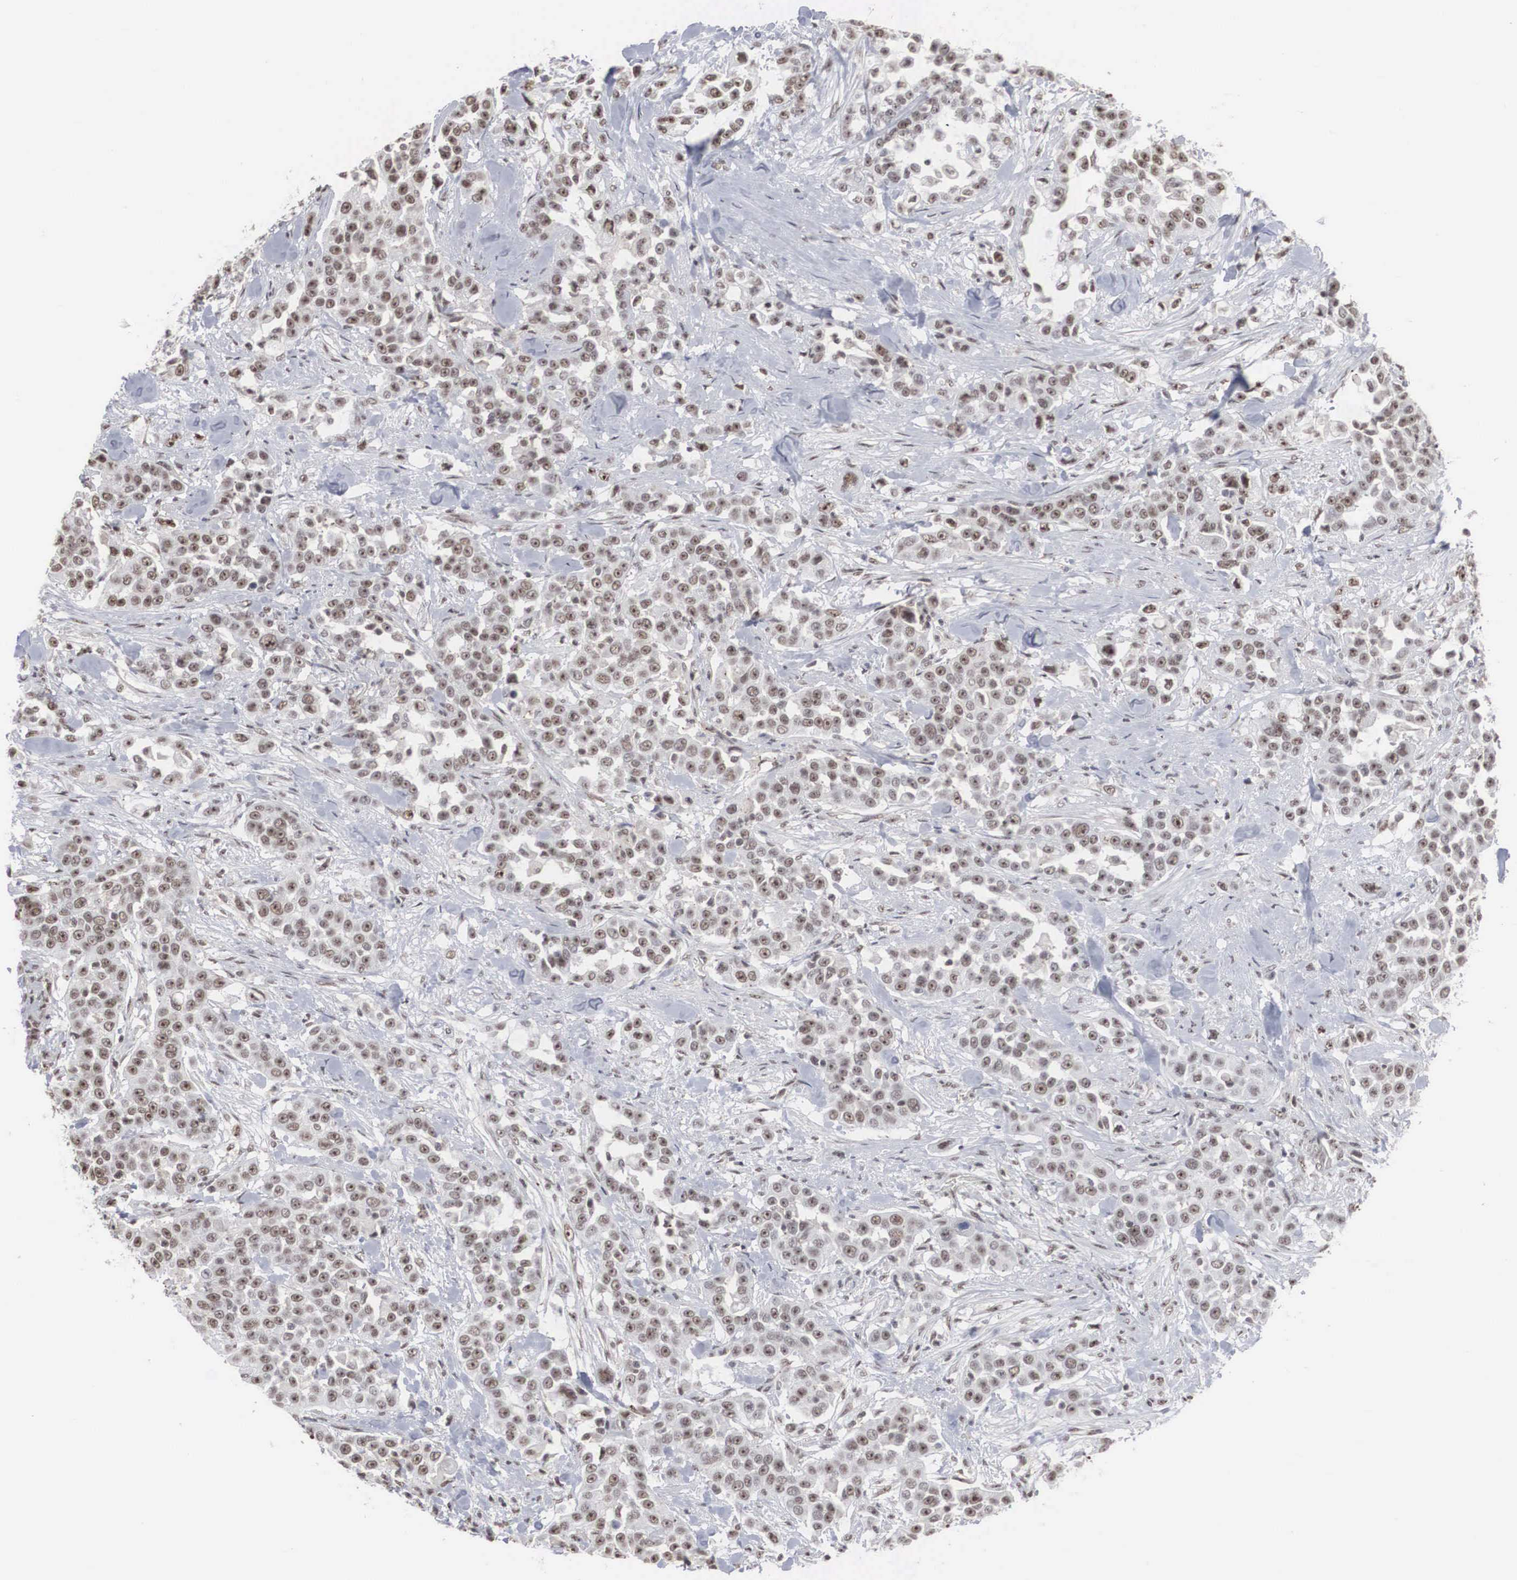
{"staining": {"intensity": "weak", "quantity": "25%-75%", "location": "nuclear"}, "tissue": "urothelial cancer", "cell_type": "Tumor cells", "image_type": "cancer", "snomed": [{"axis": "morphology", "description": "Urothelial carcinoma, High grade"}, {"axis": "topography", "description": "Urinary bladder"}], "caption": "High-grade urothelial carcinoma was stained to show a protein in brown. There is low levels of weak nuclear staining in about 25%-75% of tumor cells. (Stains: DAB (3,3'-diaminobenzidine) in brown, nuclei in blue, Microscopy: brightfield microscopy at high magnification).", "gene": "AUTS2", "patient": {"sex": "female", "age": 80}}